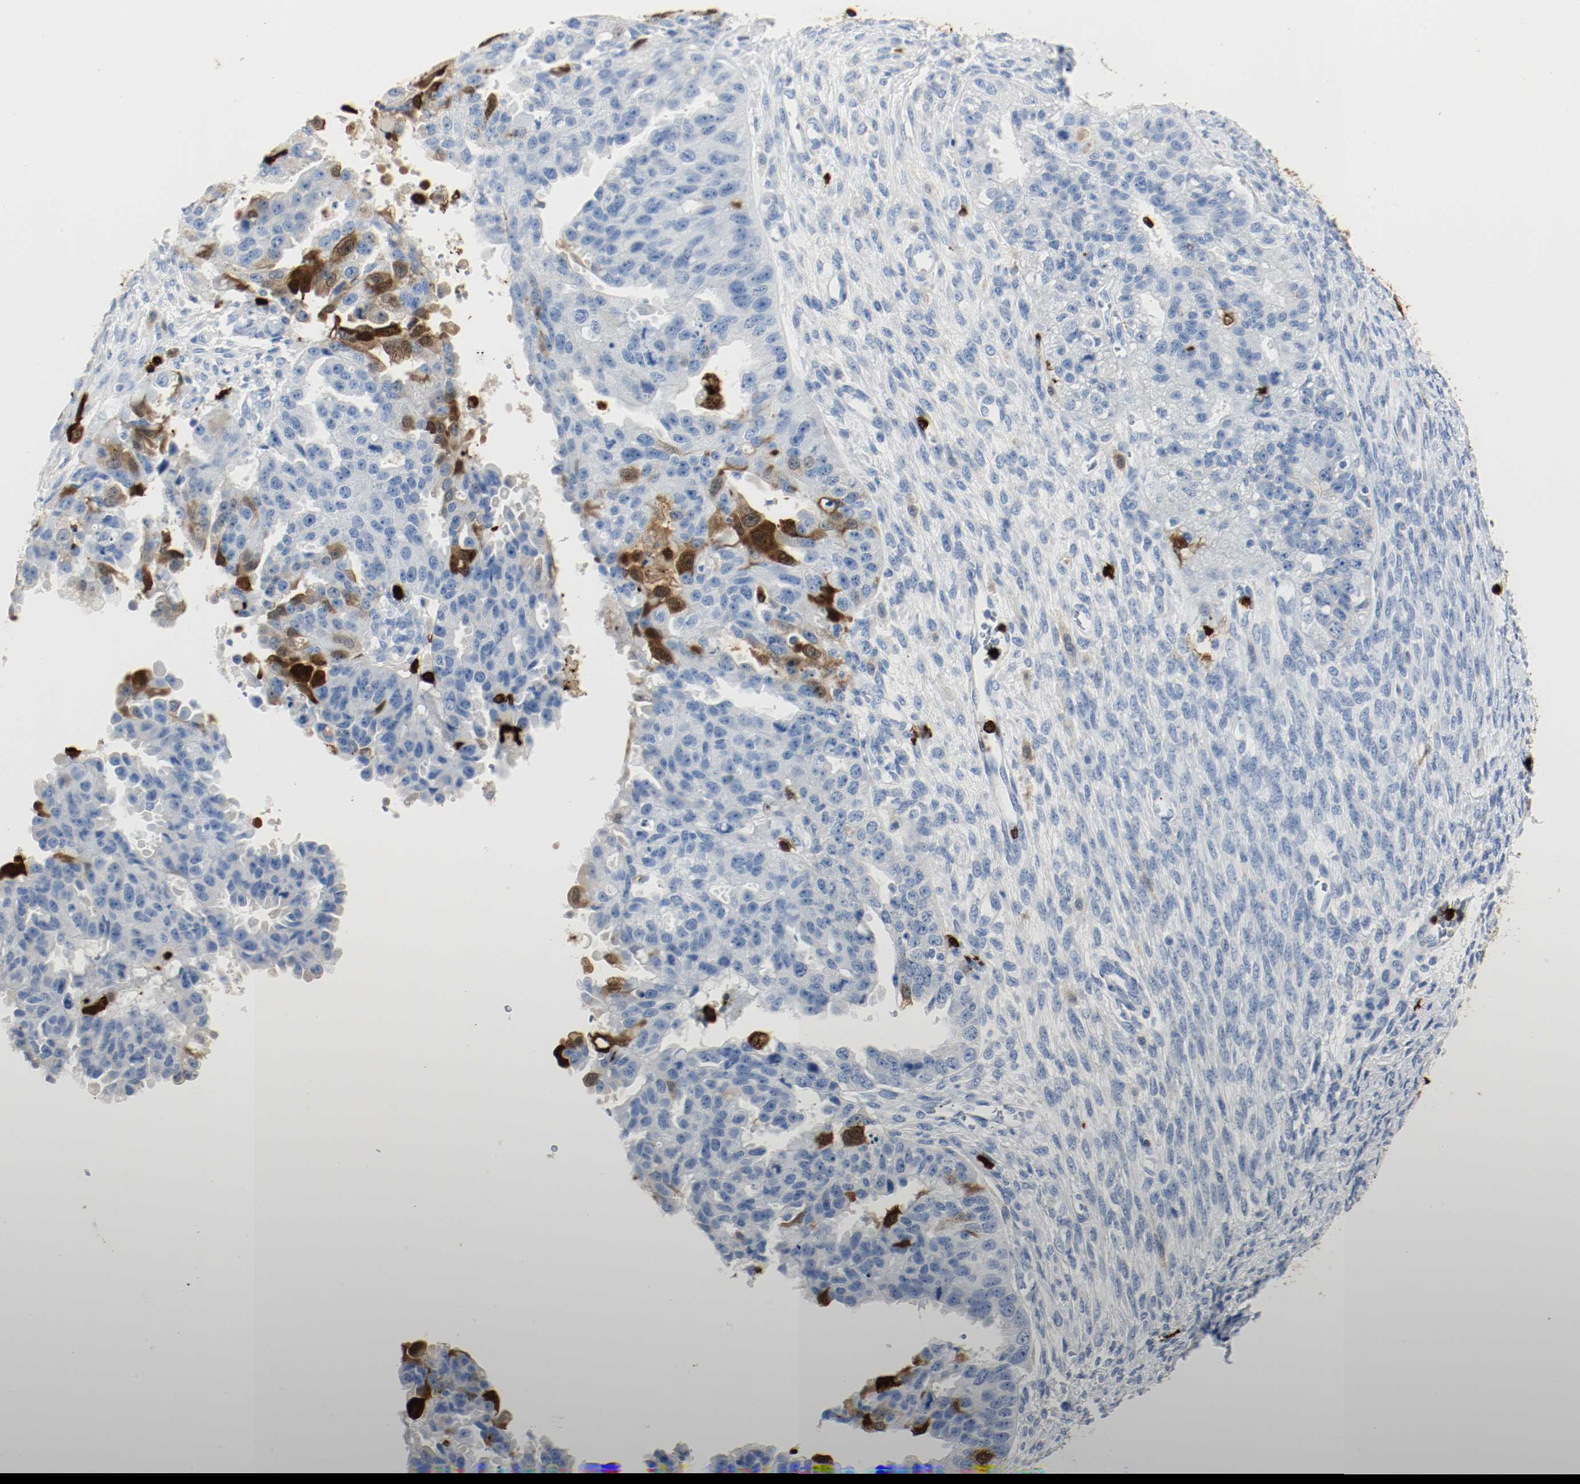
{"staining": {"intensity": "strong", "quantity": "<25%", "location": "cytoplasmic/membranous"}, "tissue": "ovarian cancer", "cell_type": "Tumor cells", "image_type": "cancer", "snomed": [{"axis": "morphology", "description": "Cystadenocarcinoma, serous, NOS"}, {"axis": "topography", "description": "Ovary"}], "caption": "Ovarian cancer was stained to show a protein in brown. There is medium levels of strong cytoplasmic/membranous staining in approximately <25% of tumor cells.", "gene": "S100A9", "patient": {"sex": "female", "age": 58}}